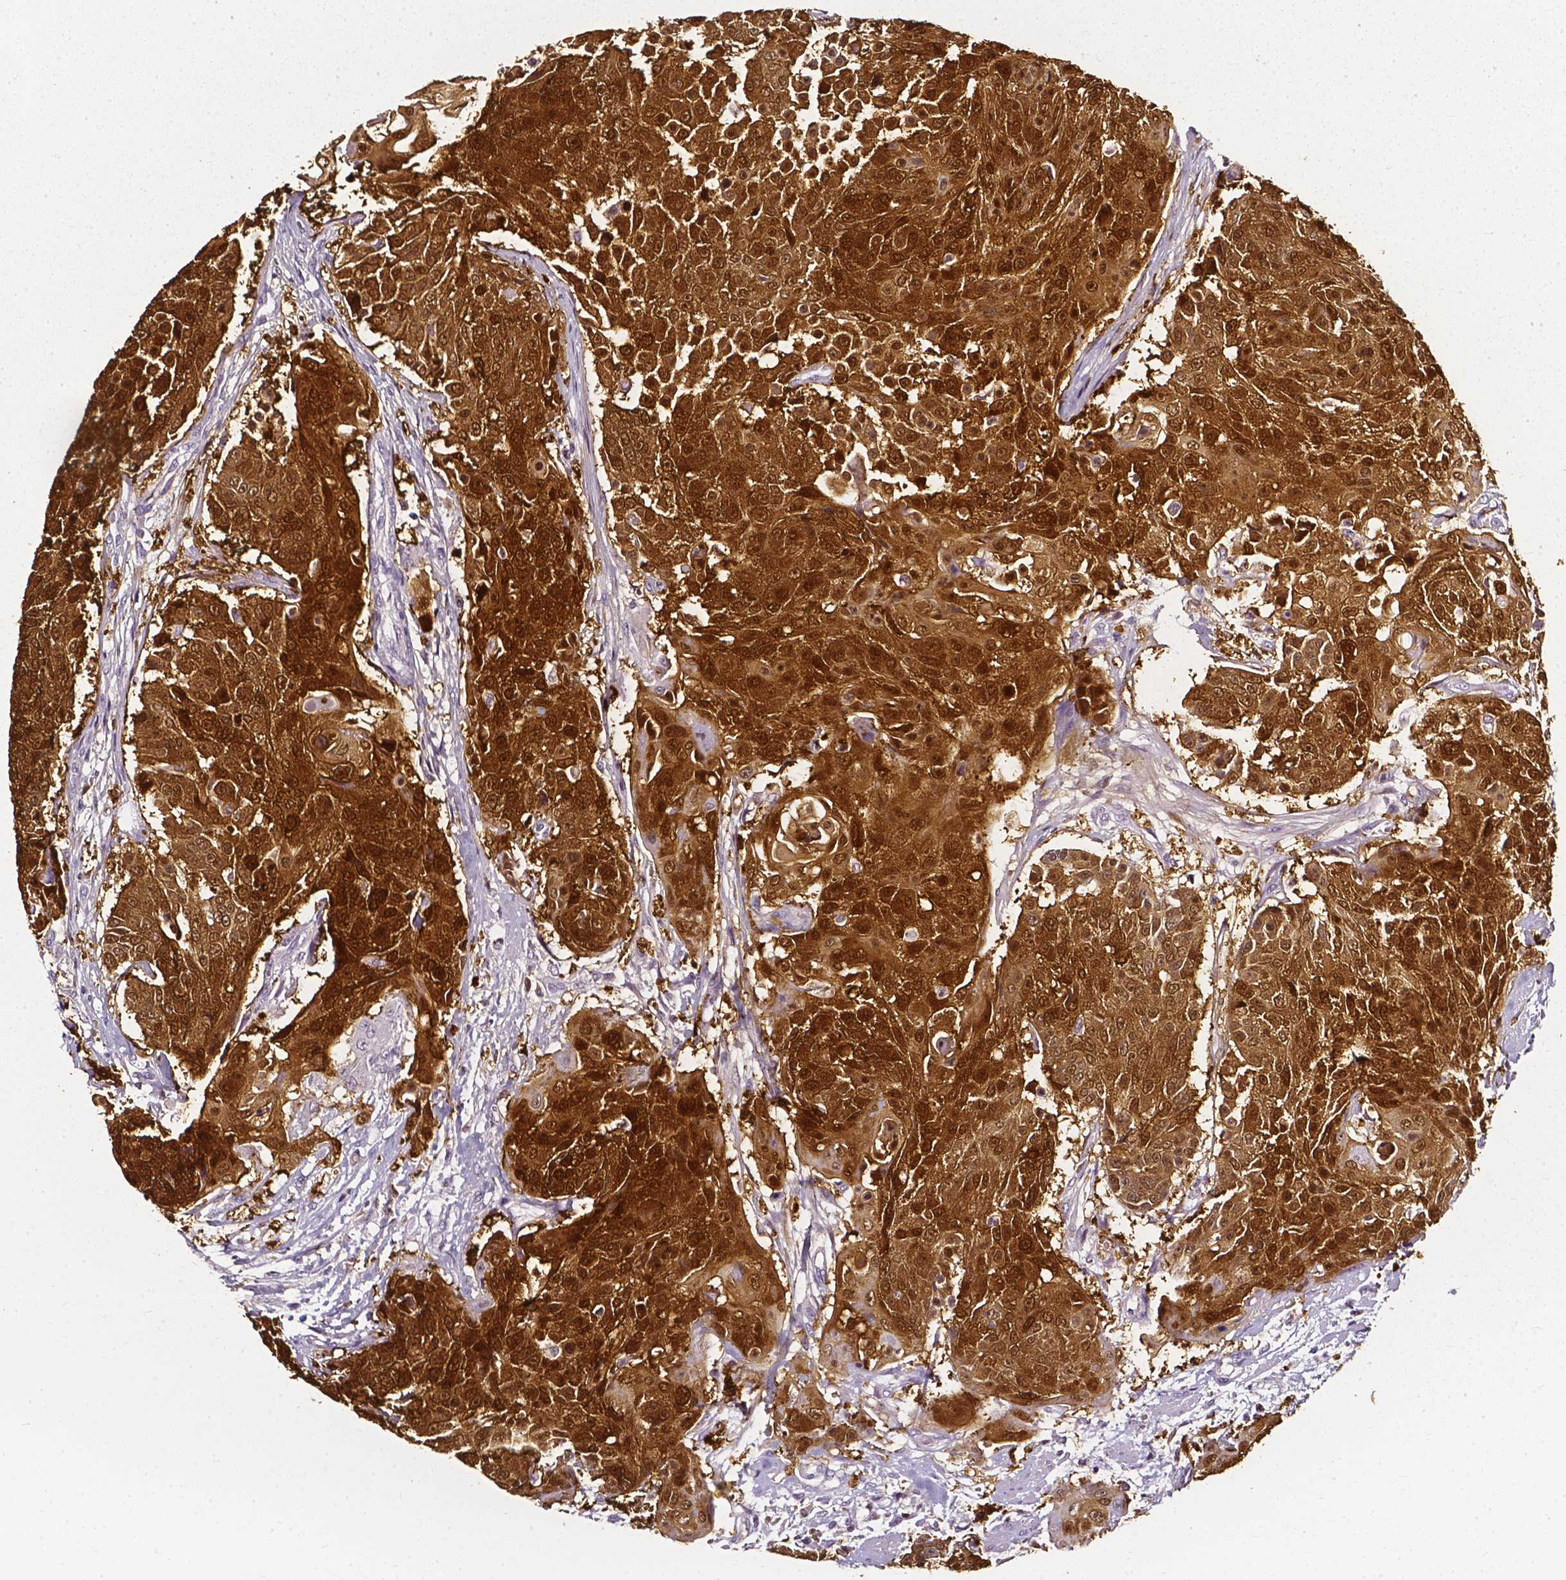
{"staining": {"intensity": "strong", "quantity": ">75%", "location": "cytoplasmic/membranous,nuclear"}, "tissue": "urothelial cancer", "cell_type": "Tumor cells", "image_type": "cancer", "snomed": [{"axis": "morphology", "description": "Urothelial carcinoma, High grade"}, {"axis": "topography", "description": "Urinary bladder"}], "caption": "A brown stain labels strong cytoplasmic/membranous and nuclear expression of a protein in urothelial carcinoma (high-grade) tumor cells.", "gene": "AKR1B10", "patient": {"sex": "female", "age": 63}}